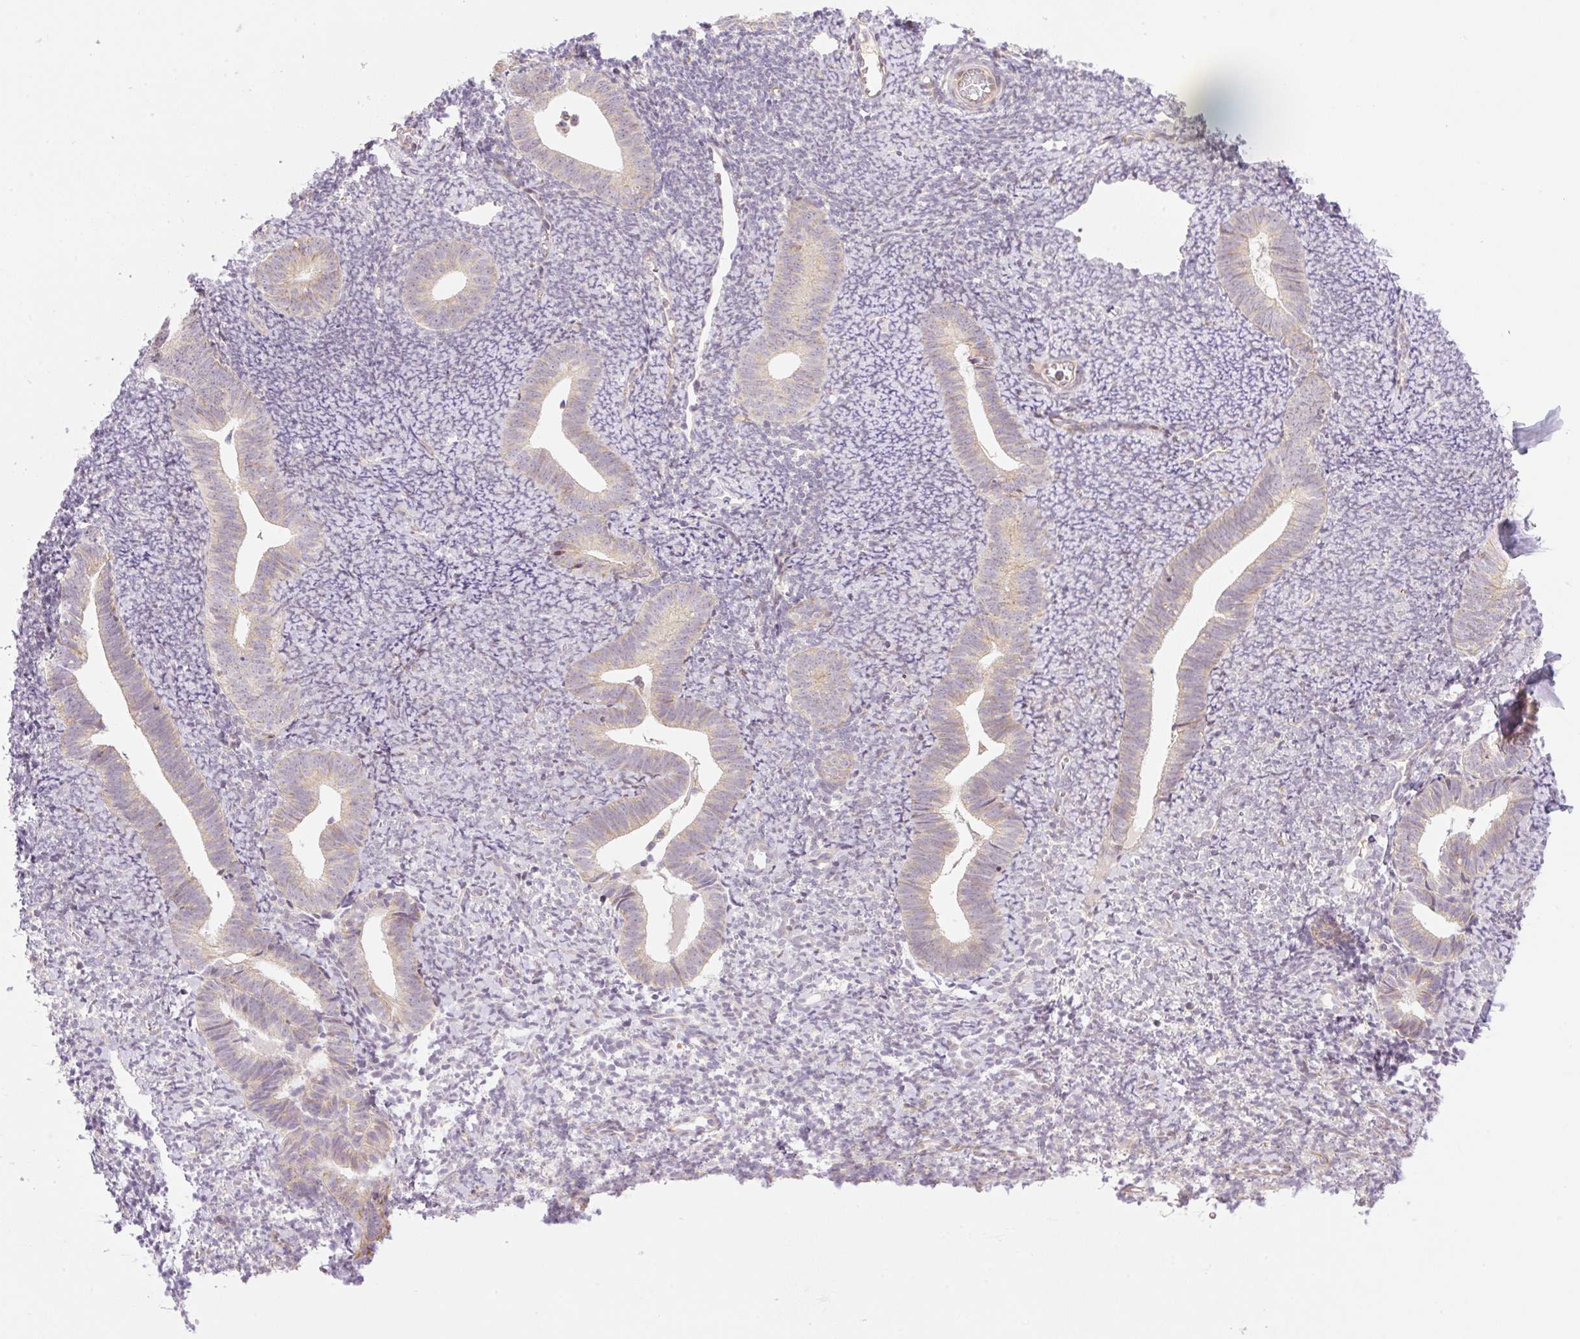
{"staining": {"intensity": "negative", "quantity": "none", "location": "none"}, "tissue": "endometrium", "cell_type": "Cells in endometrial stroma", "image_type": "normal", "snomed": [{"axis": "morphology", "description": "Normal tissue, NOS"}, {"axis": "topography", "description": "Endometrium"}], "caption": "IHC image of benign human endometrium stained for a protein (brown), which displays no staining in cells in endometrial stroma.", "gene": "ZNF394", "patient": {"sex": "female", "age": 39}}